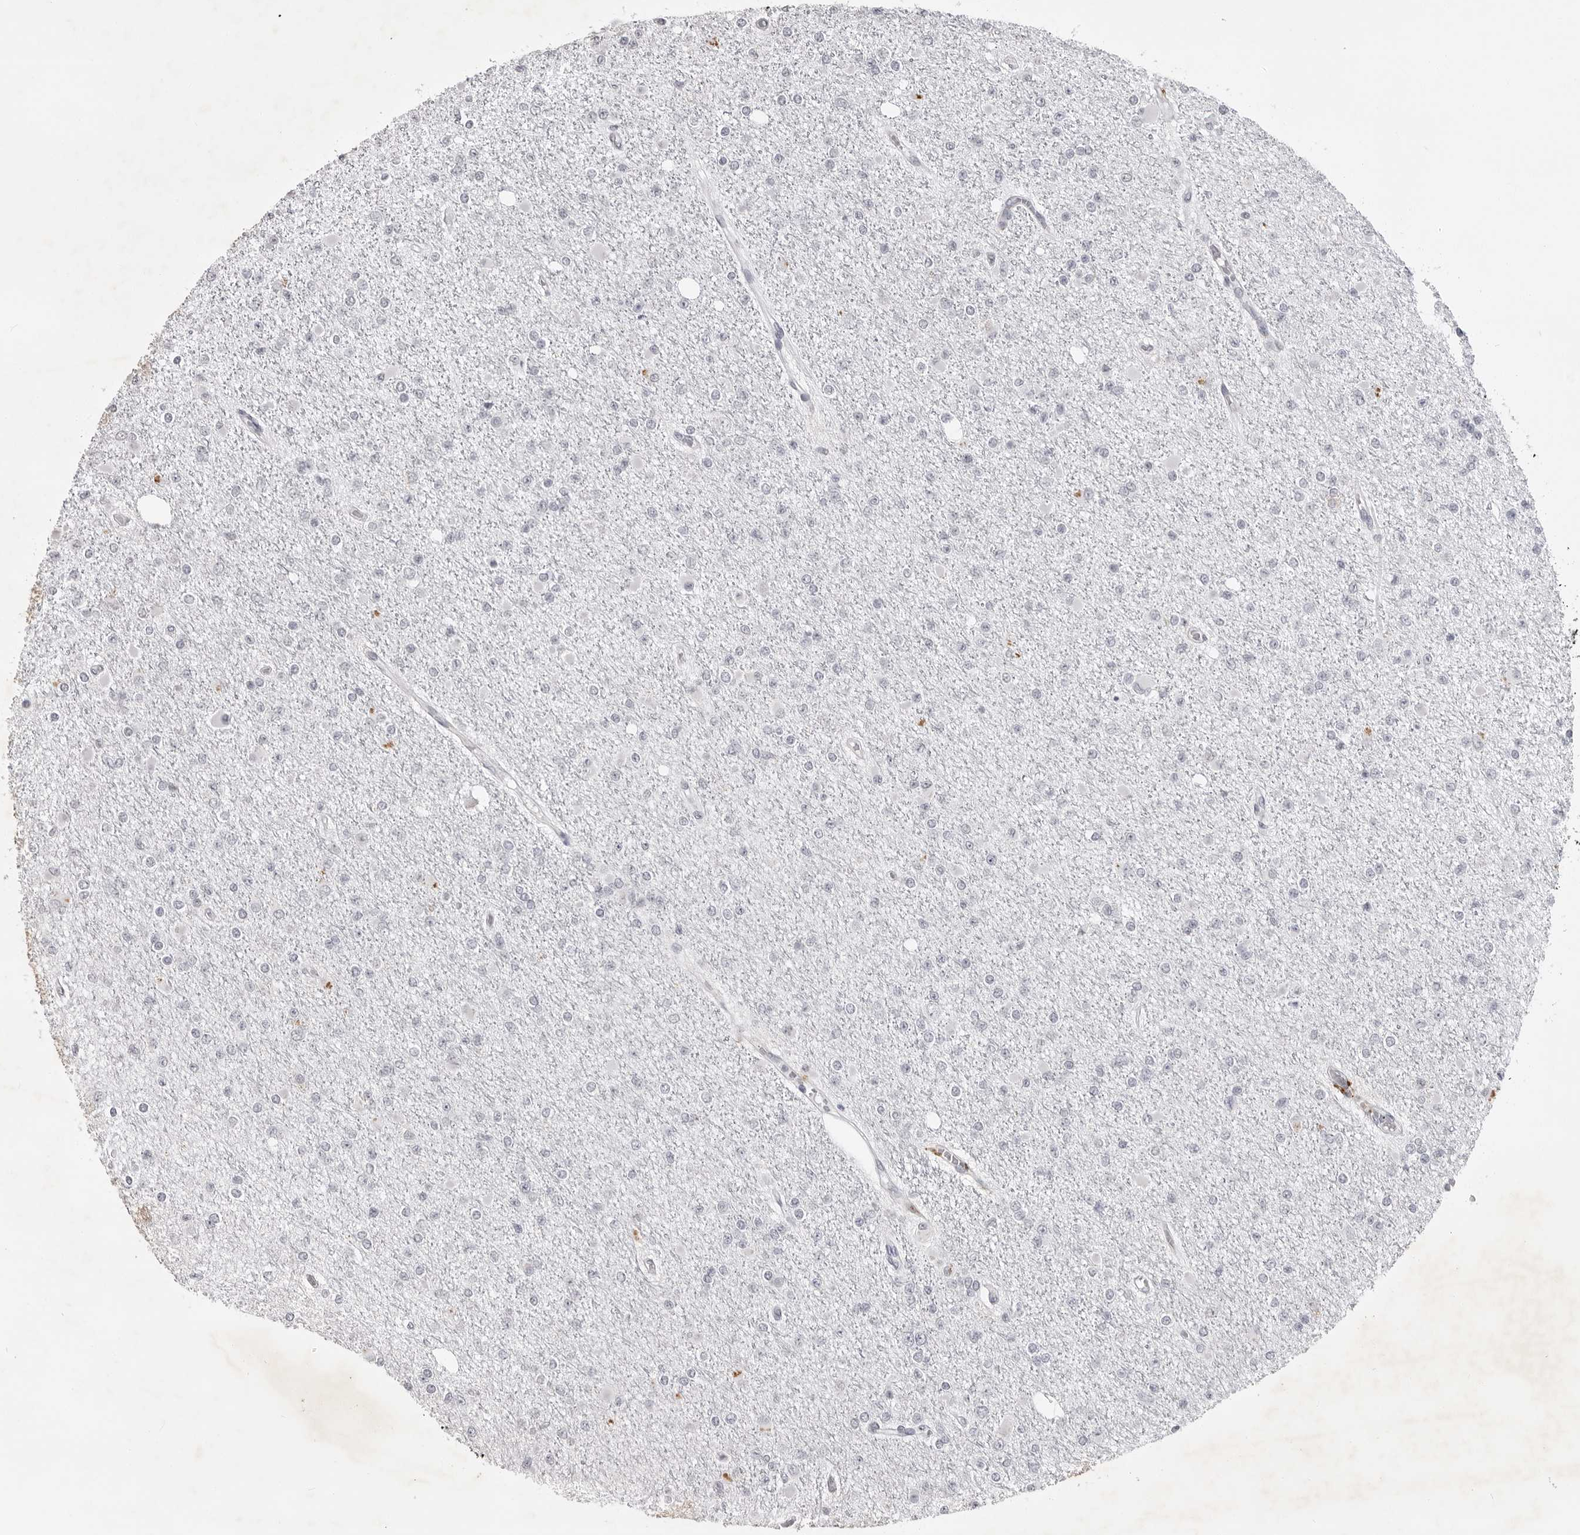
{"staining": {"intensity": "negative", "quantity": "none", "location": "none"}, "tissue": "glioma", "cell_type": "Tumor cells", "image_type": "cancer", "snomed": [{"axis": "morphology", "description": "Glioma, malignant, Low grade"}, {"axis": "topography", "description": "Brain"}], "caption": "Photomicrograph shows no protein staining in tumor cells of low-grade glioma (malignant) tissue.", "gene": "RRM1", "patient": {"sex": "female", "age": 22}}